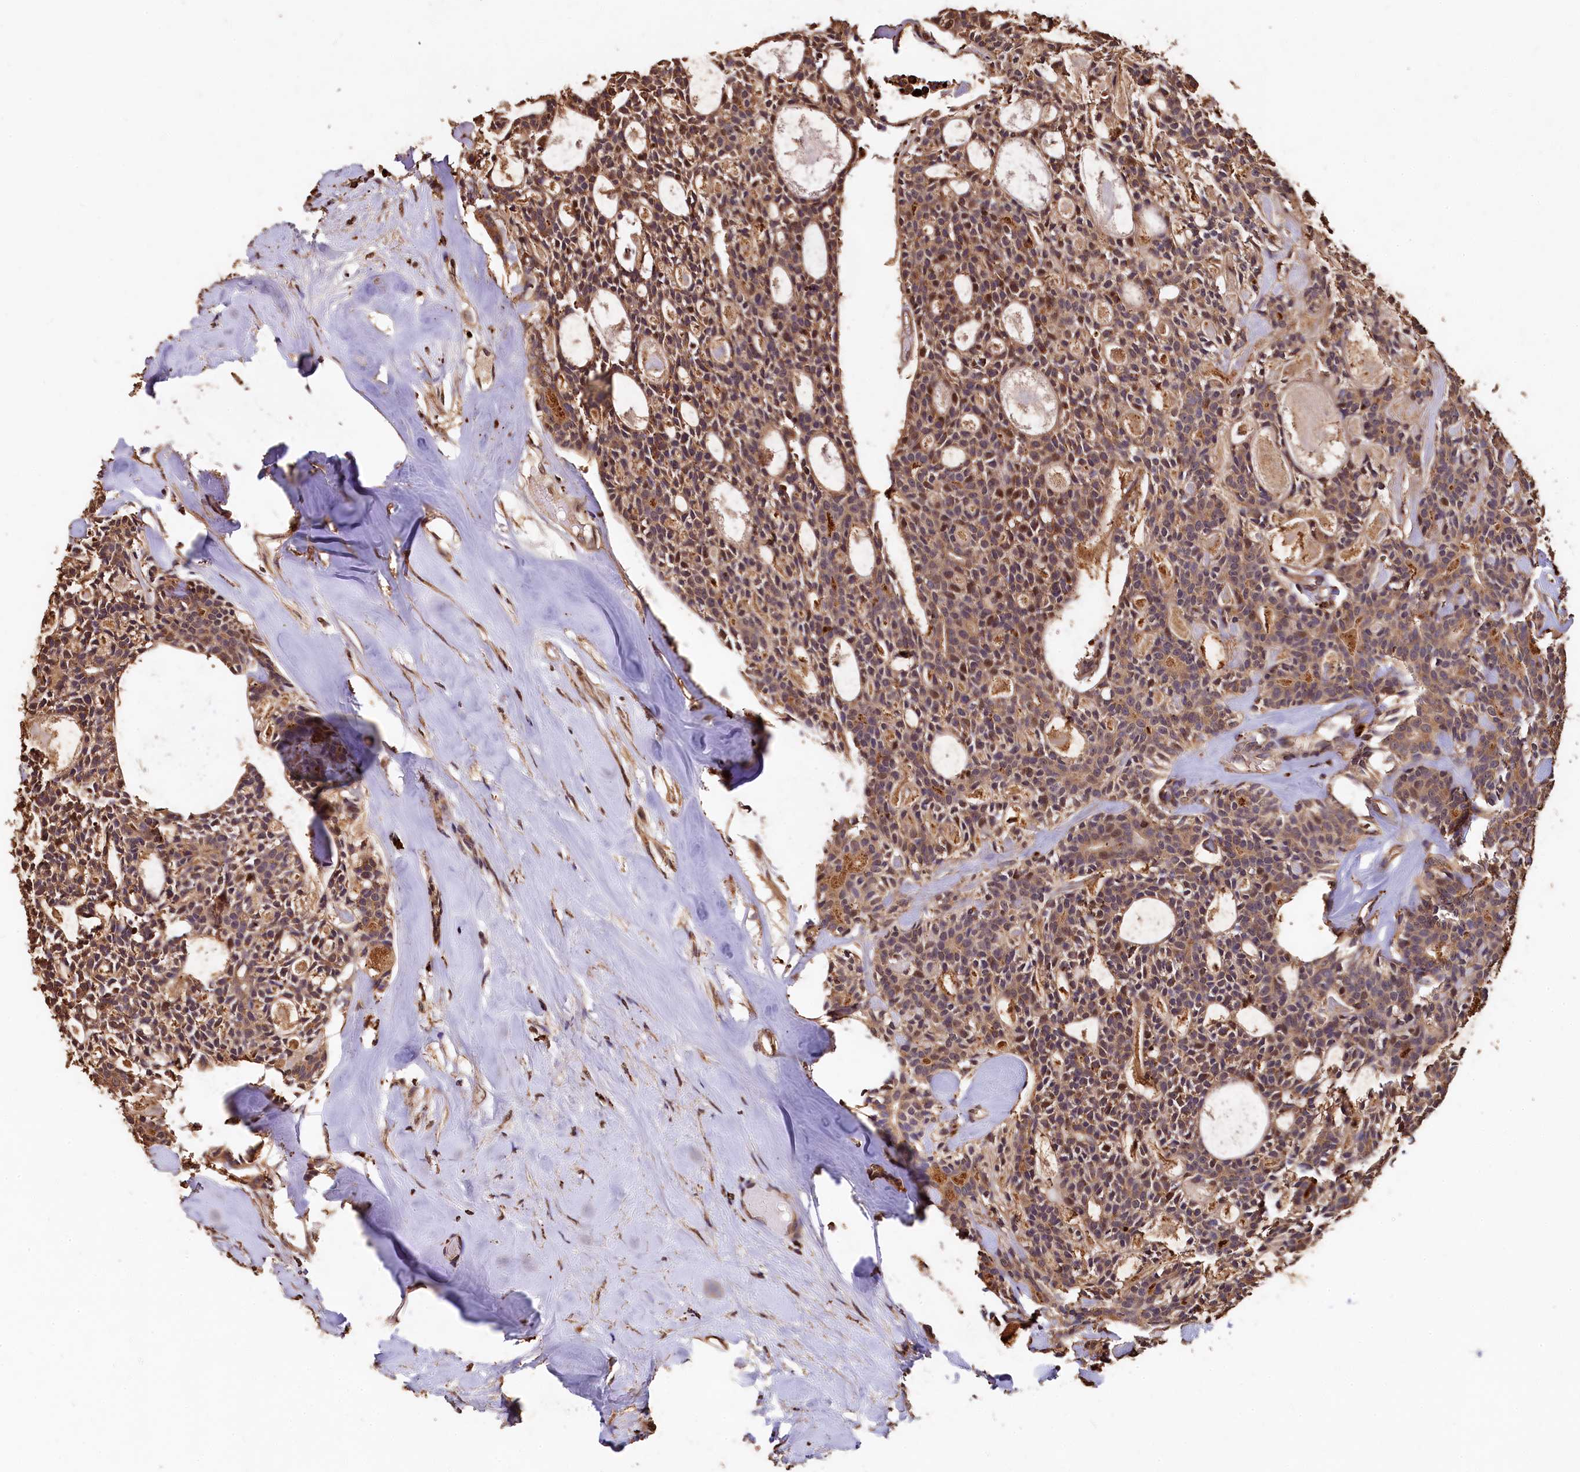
{"staining": {"intensity": "moderate", "quantity": ">75%", "location": "cytoplasmic/membranous"}, "tissue": "head and neck cancer", "cell_type": "Tumor cells", "image_type": "cancer", "snomed": [{"axis": "morphology", "description": "Adenocarcinoma, NOS"}, {"axis": "topography", "description": "Salivary gland"}, {"axis": "topography", "description": "Head-Neck"}], "caption": "There is medium levels of moderate cytoplasmic/membranous expression in tumor cells of head and neck cancer, as demonstrated by immunohistochemical staining (brown color).", "gene": "LSM4", "patient": {"sex": "male", "age": 55}}